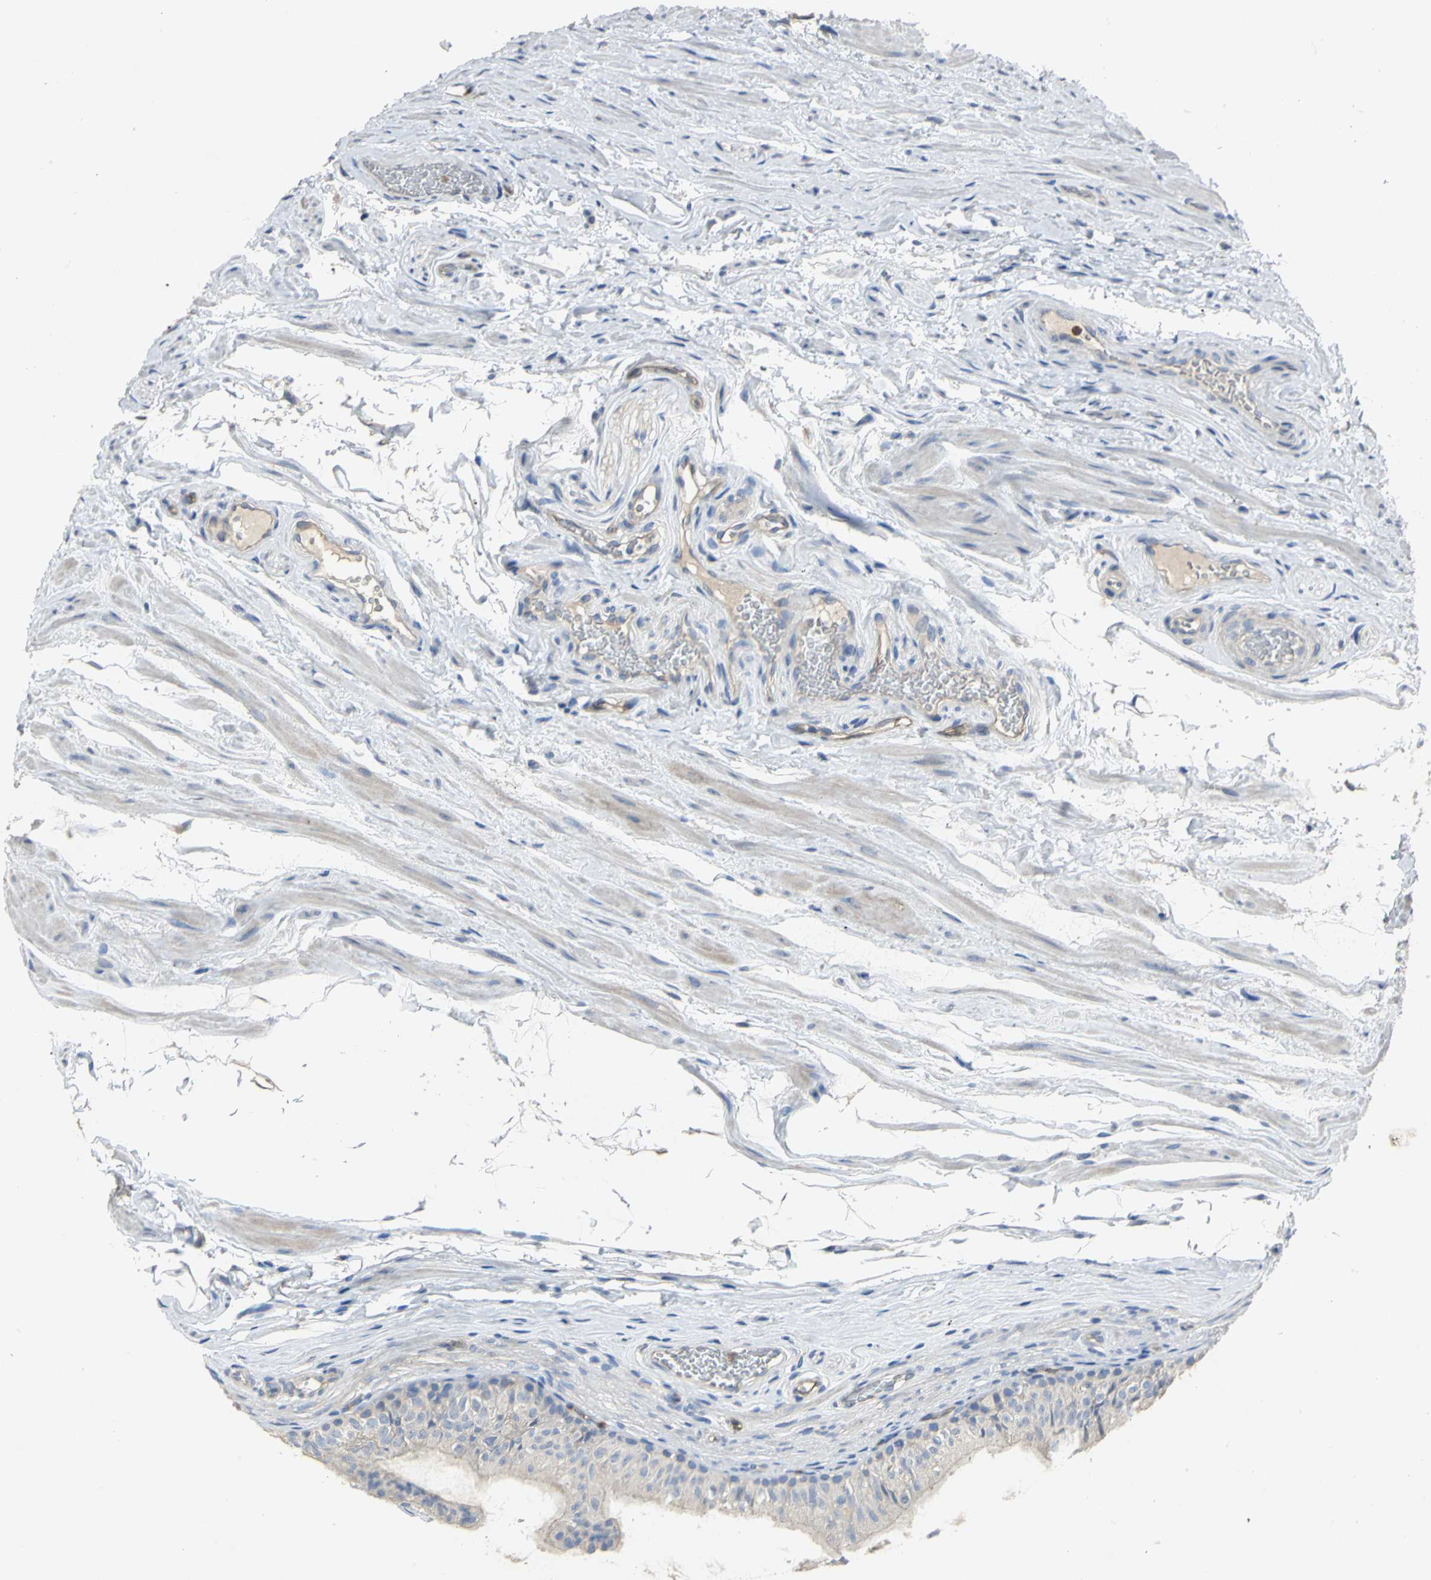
{"staining": {"intensity": "weak", "quantity": "25%-75%", "location": "cytoplasmic/membranous"}, "tissue": "epididymis", "cell_type": "Glandular cells", "image_type": "normal", "snomed": [{"axis": "morphology", "description": "Normal tissue, NOS"}, {"axis": "topography", "description": "Testis"}, {"axis": "topography", "description": "Epididymis"}], "caption": "Glandular cells exhibit low levels of weak cytoplasmic/membranous positivity in approximately 25%-75% of cells in benign epididymis.", "gene": "DLGAP5", "patient": {"sex": "male", "age": 36}}